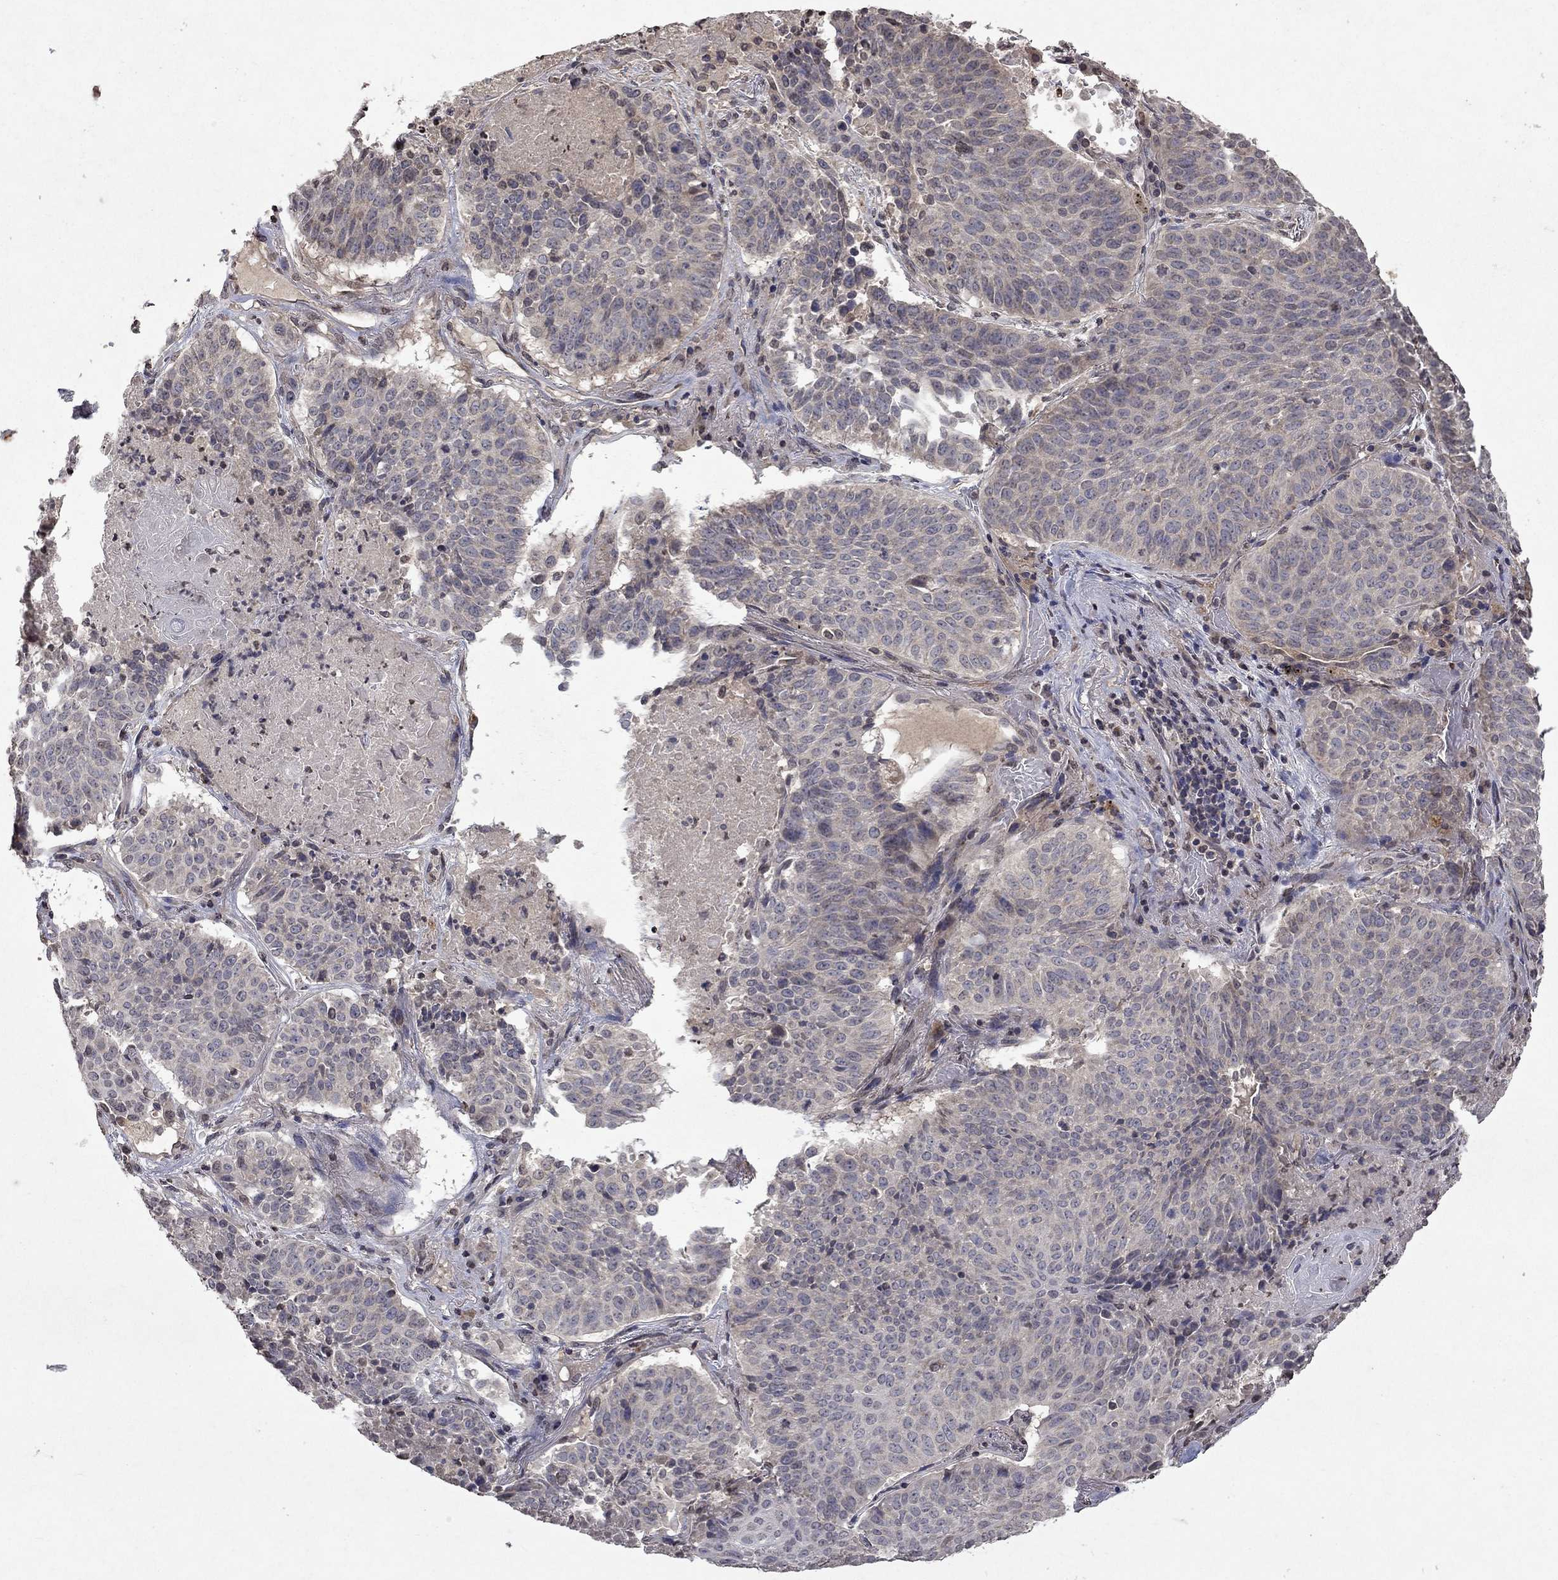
{"staining": {"intensity": "negative", "quantity": "none", "location": "none"}, "tissue": "lung cancer", "cell_type": "Tumor cells", "image_type": "cancer", "snomed": [{"axis": "morphology", "description": "Squamous cell carcinoma, NOS"}, {"axis": "topography", "description": "Lung"}], "caption": "An immunohistochemistry photomicrograph of lung cancer (squamous cell carcinoma) is shown. There is no staining in tumor cells of lung cancer (squamous cell carcinoma).", "gene": "TTC38", "patient": {"sex": "male", "age": 64}}